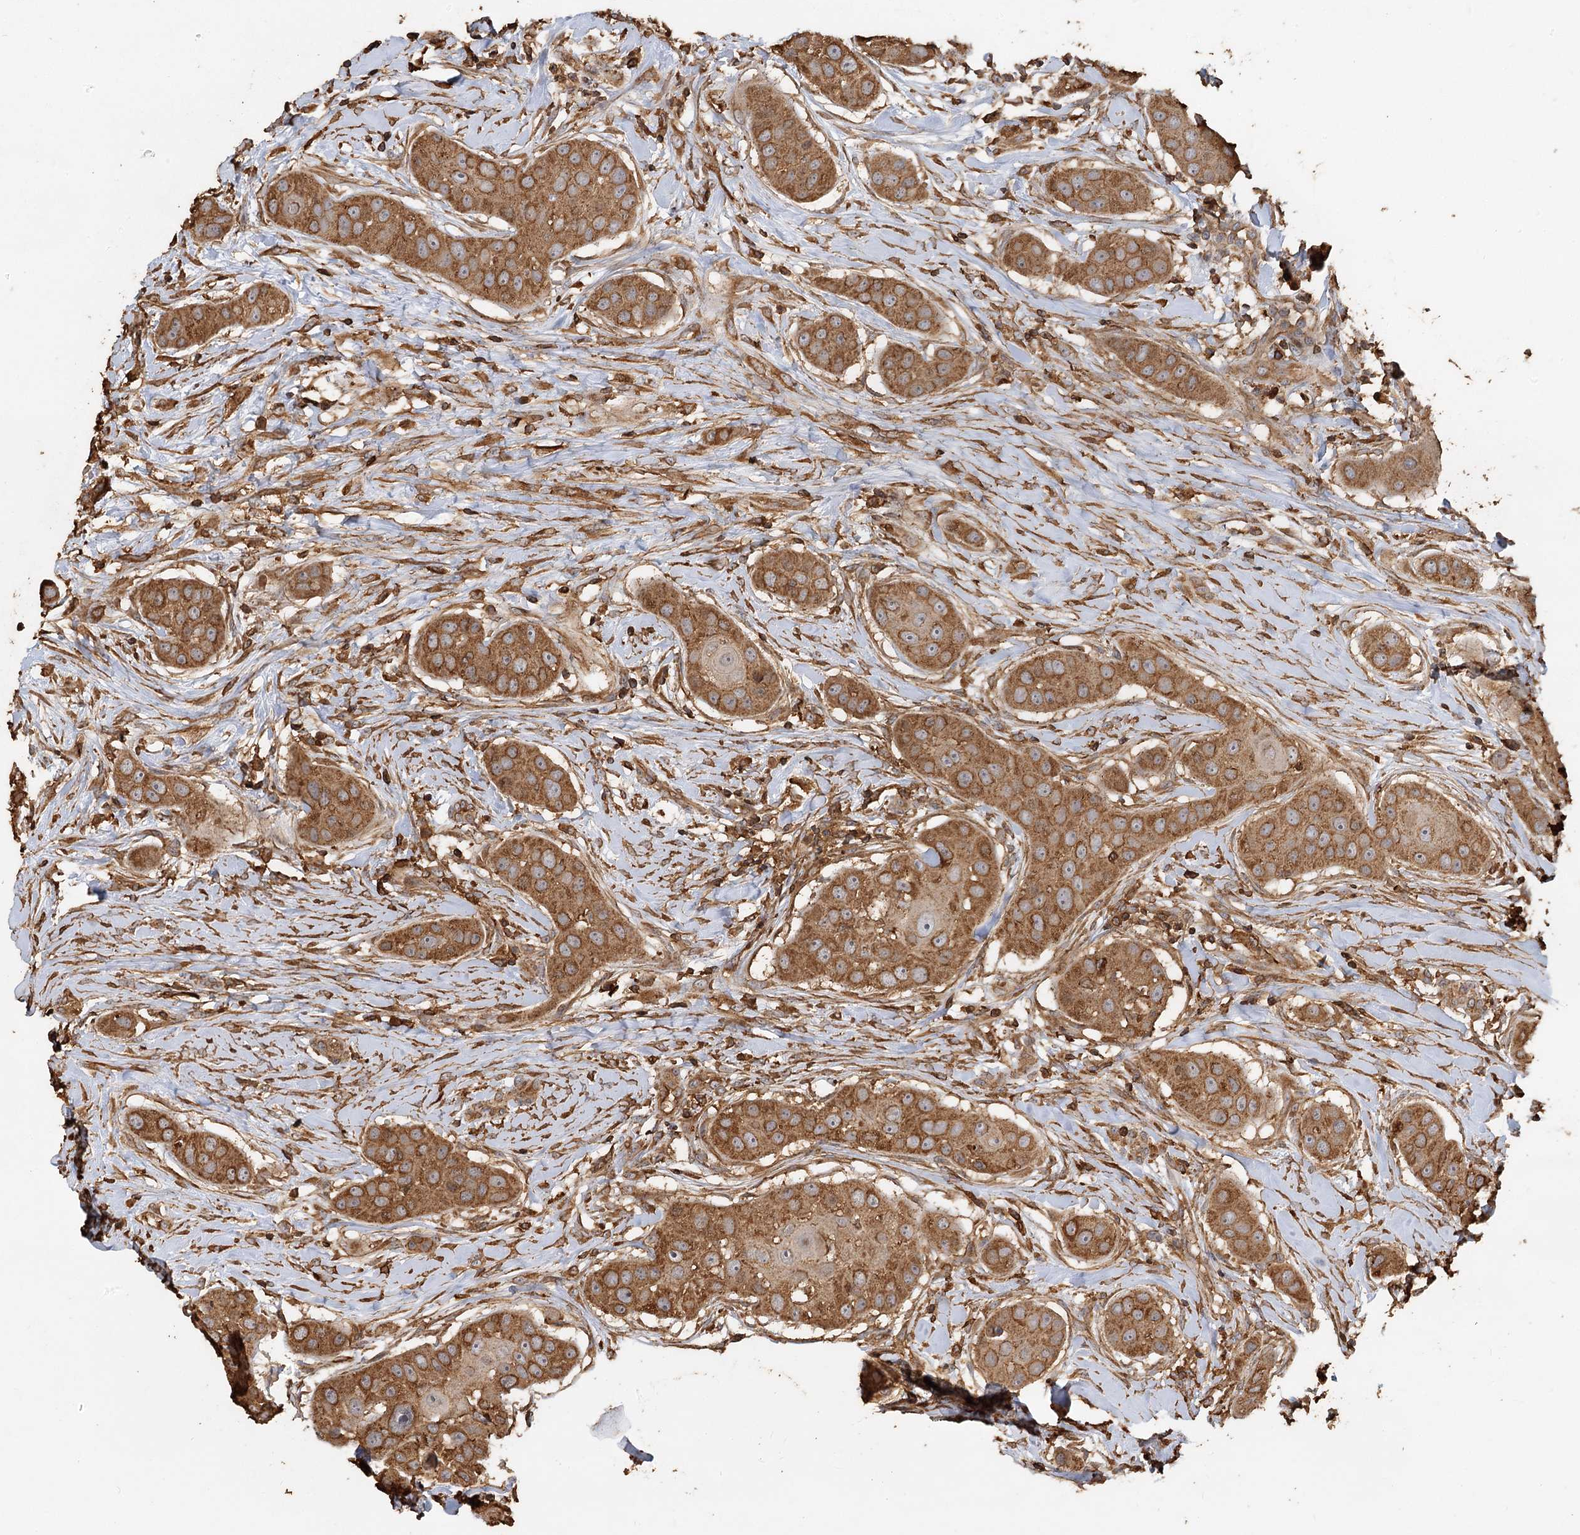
{"staining": {"intensity": "moderate", "quantity": ">75%", "location": "cytoplasmic/membranous"}, "tissue": "head and neck cancer", "cell_type": "Tumor cells", "image_type": "cancer", "snomed": [{"axis": "morphology", "description": "Normal tissue, NOS"}, {"axis": "morphology", "description": "Squamous cell carcinoma, NOS"}, {"axis": "topography", "description": "Skeletal muscle"}, {"axis": "topography", "description": "Head-Neck"}], "caption": "Immunohistochemical staining of human squamous cell carcinoma (head and neck) demonstrates medium levels of moderate cytoplasmic/membranous protein staining in approximately >75% of tumor cells.", "gene": "PIK3C2A", "patient": {"sex": "male", "age": 51}}